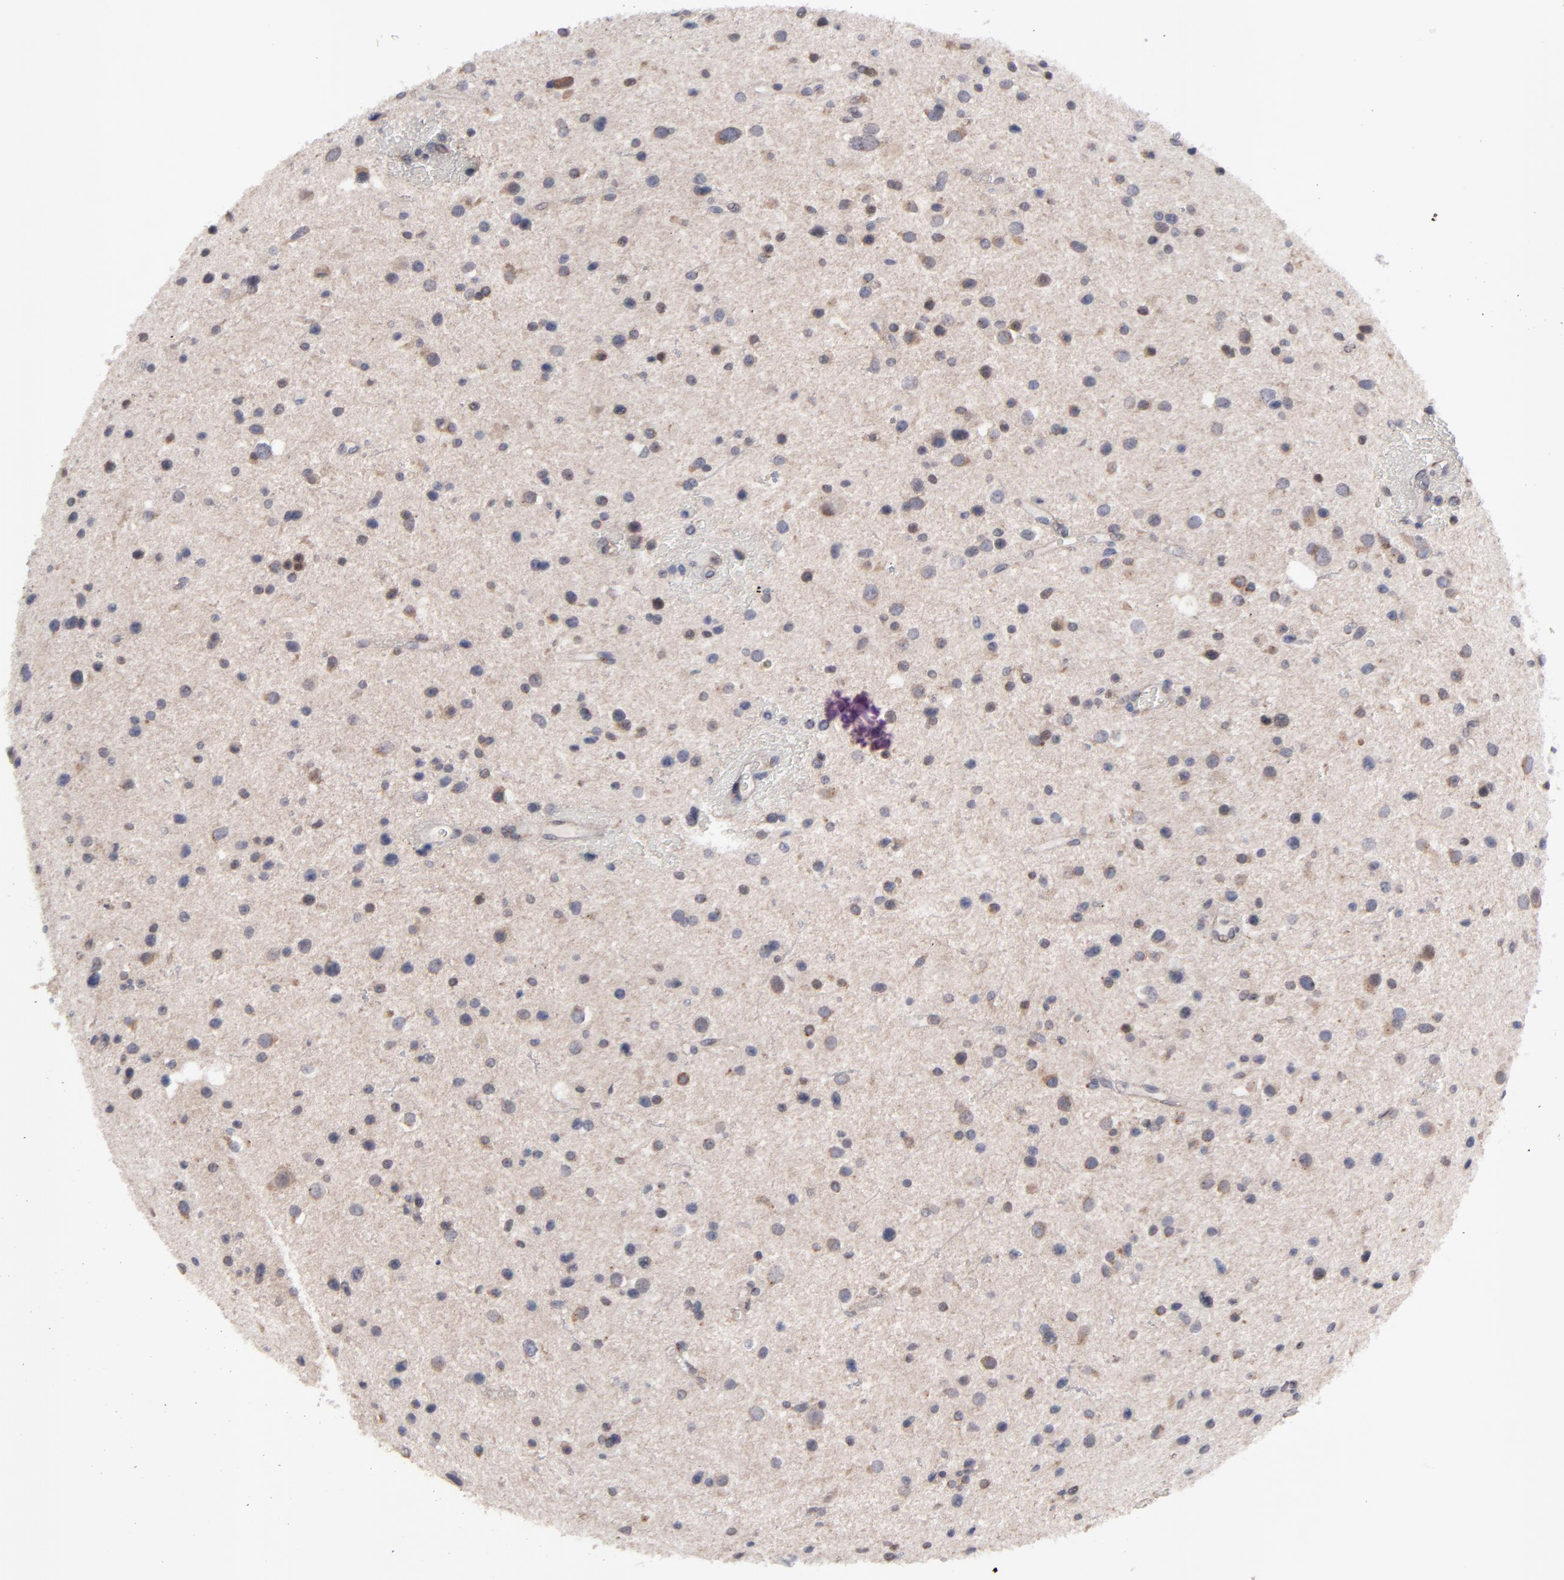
{"staining": {"intensity": "moderate", "quantity": "<25%", "location": "cytoplasmic/membranous"}, "tissue": "glioma", "cell_type": "Tumor cells", "image_type": "cancer", "snomed": [{"axis": "morphology", "description": "Glioma, malignant, Low grade"}, {"axis": "topography", "description": "Brain"}], "caption": "Moderate cytoplasmic/membranous expression for a protein is appreciated in about <25% of tumor cells of glioma using IHC.", "gene": "SND1", "patient": {"sex": "female", "age": 32}}